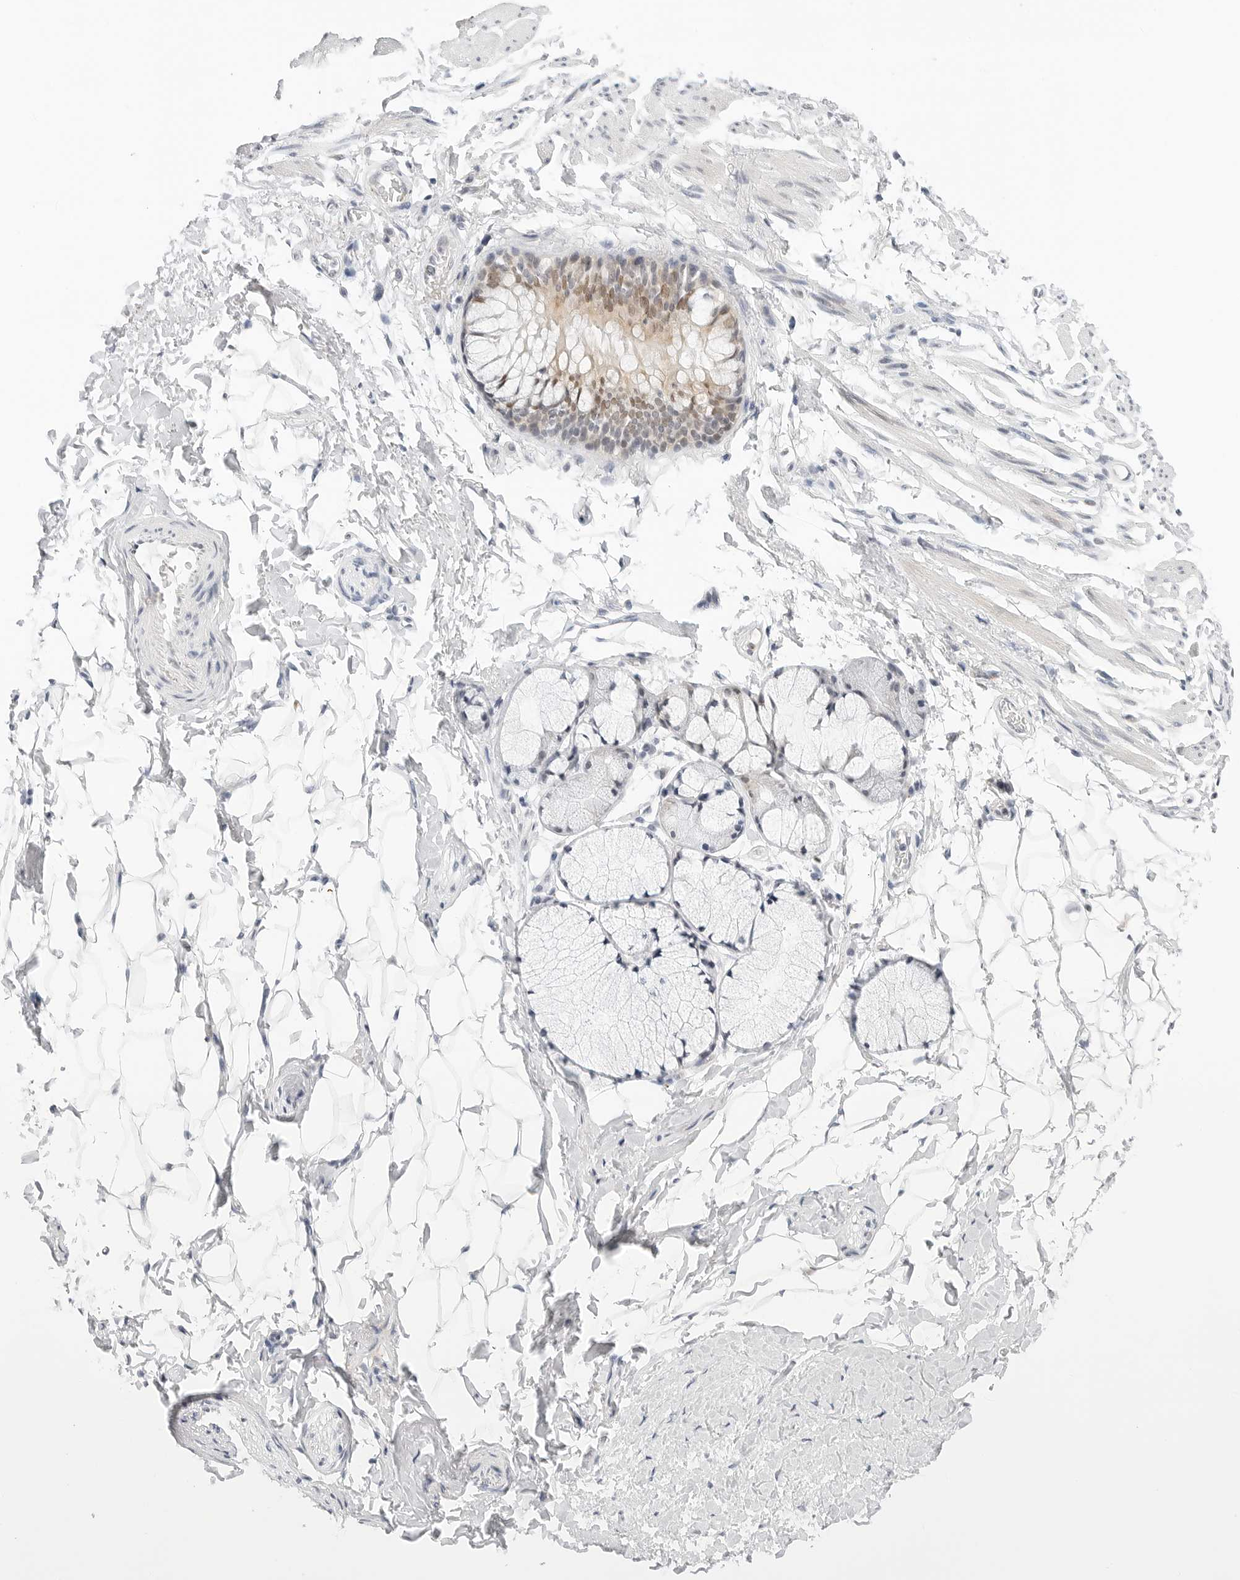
{"staining": {"intensity": "negative", "quantity": "none", "location": "none"}, "tissue": "adipose tissue", "cell_type": "Adipocytes", "image_type": "normal", "snomed": [{"axis": "morphology", "description": "Normal tissue, NOS"}, {"axis": "topography", "description": "Cartilage tissue"}, {"axis": "topography", "description": "Bronchus"}], "caption": "Protein analysis of normal adipose tissue exhibits no significant expression in adipocytes.", "gene": "TSEN2", "patient": {"sex": "female", "age": 73}}